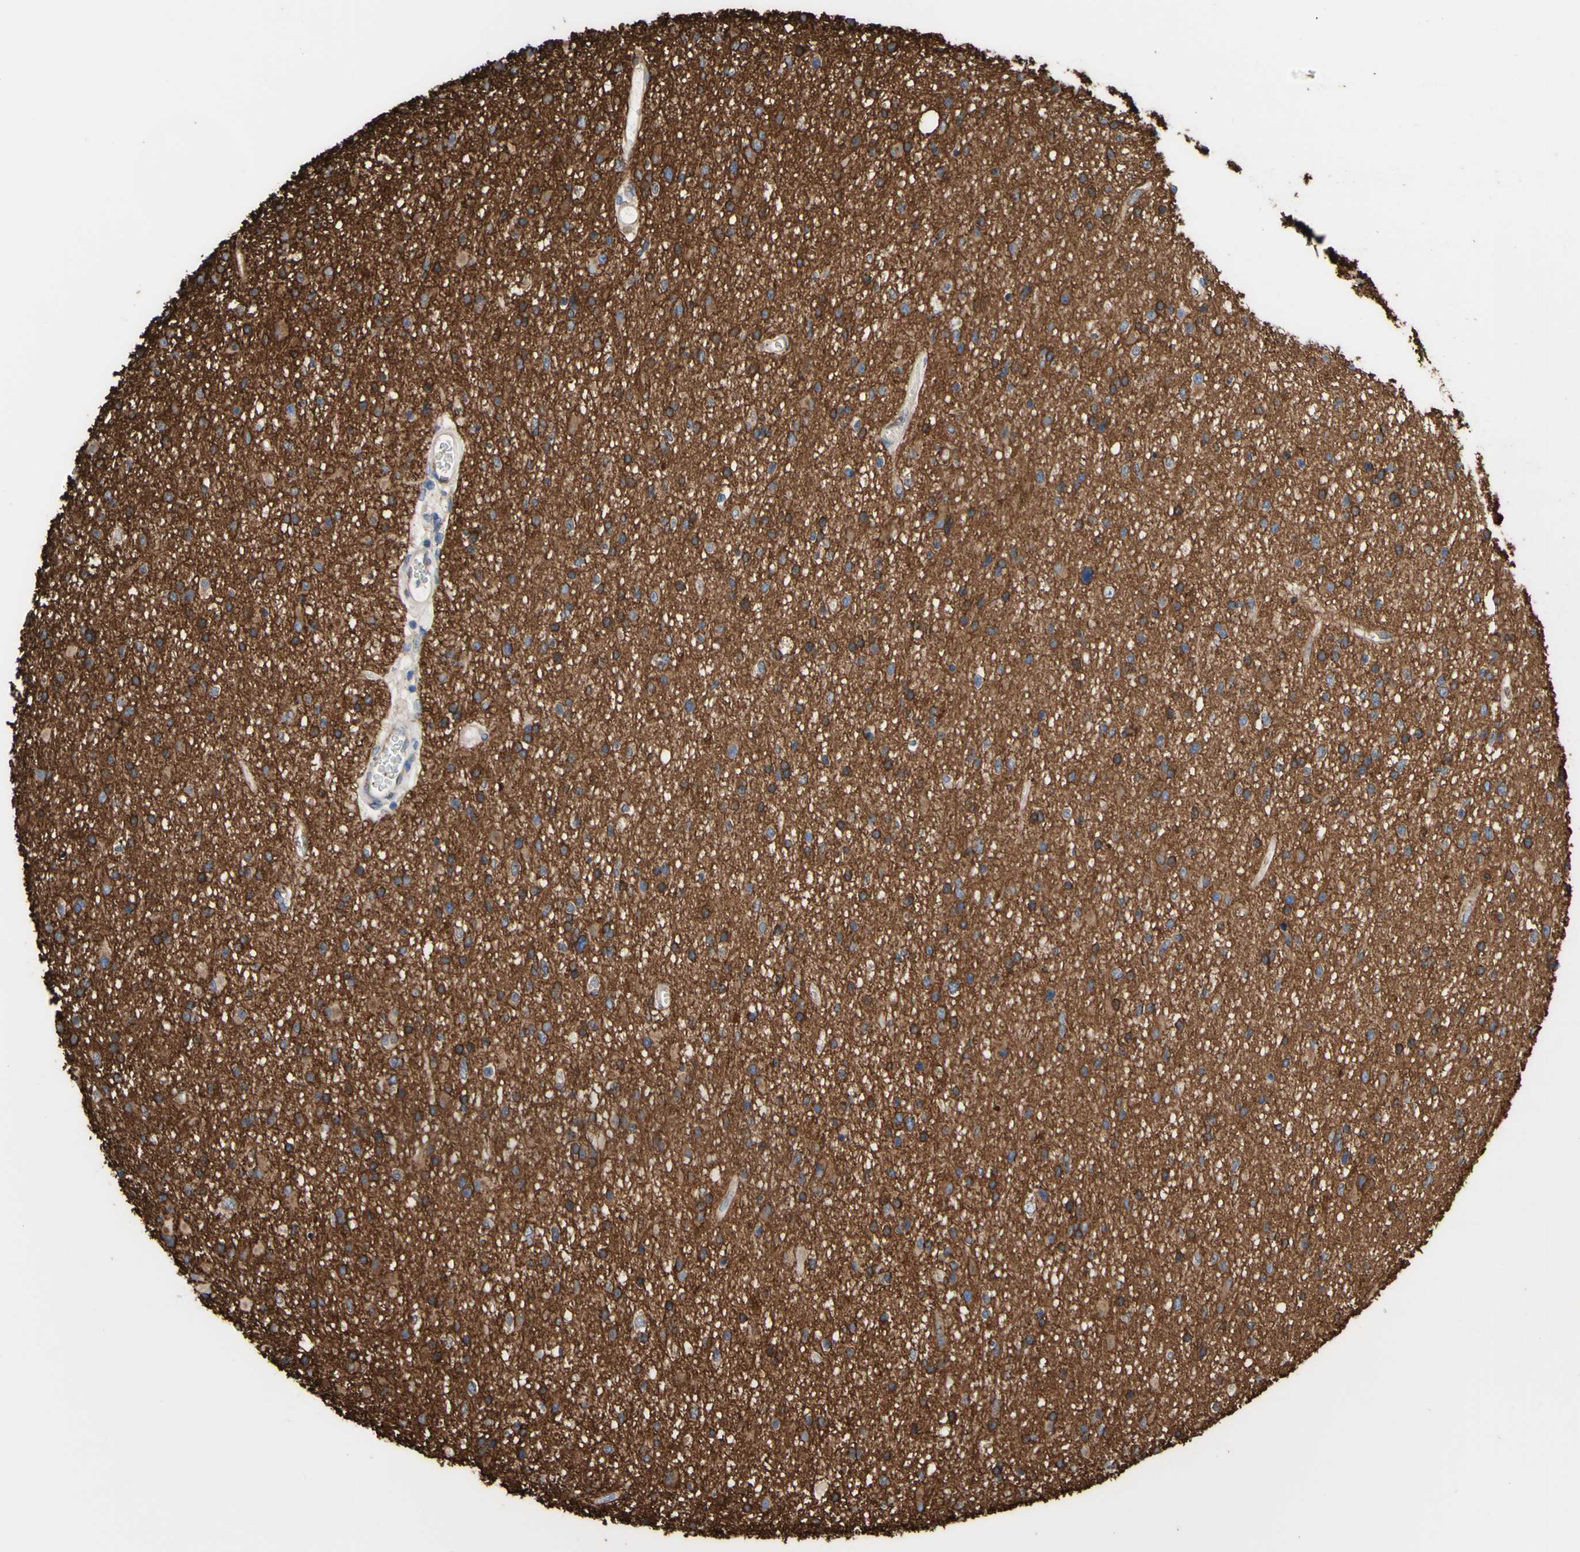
{"staining": {"intensity": "moderate", "quantity": ">75%", "location": "cytoplasmic/membranous"}, "tissue": "glioma", "cell_type": "Tumor cells", "image_type": "cancer", "snomed": [{"axis": "morphology", "description": "Glioma, malignant, High grade"}, {"axis": "topography", "description": "Brain"}], "caption": "Protein positivity by immunohistochemistry (IHC) reveals moderate cytoplasmic/membranous positivity in approximately >75% of tumor cells in glioma. The staining was performed using DAB to visualize the protein expression in brown, while the nuclei were stained in blue with hematoxylin (Magnification: 20x).", "gene": "LRIG3", "patient": {"sex": "male", "age": 33}}